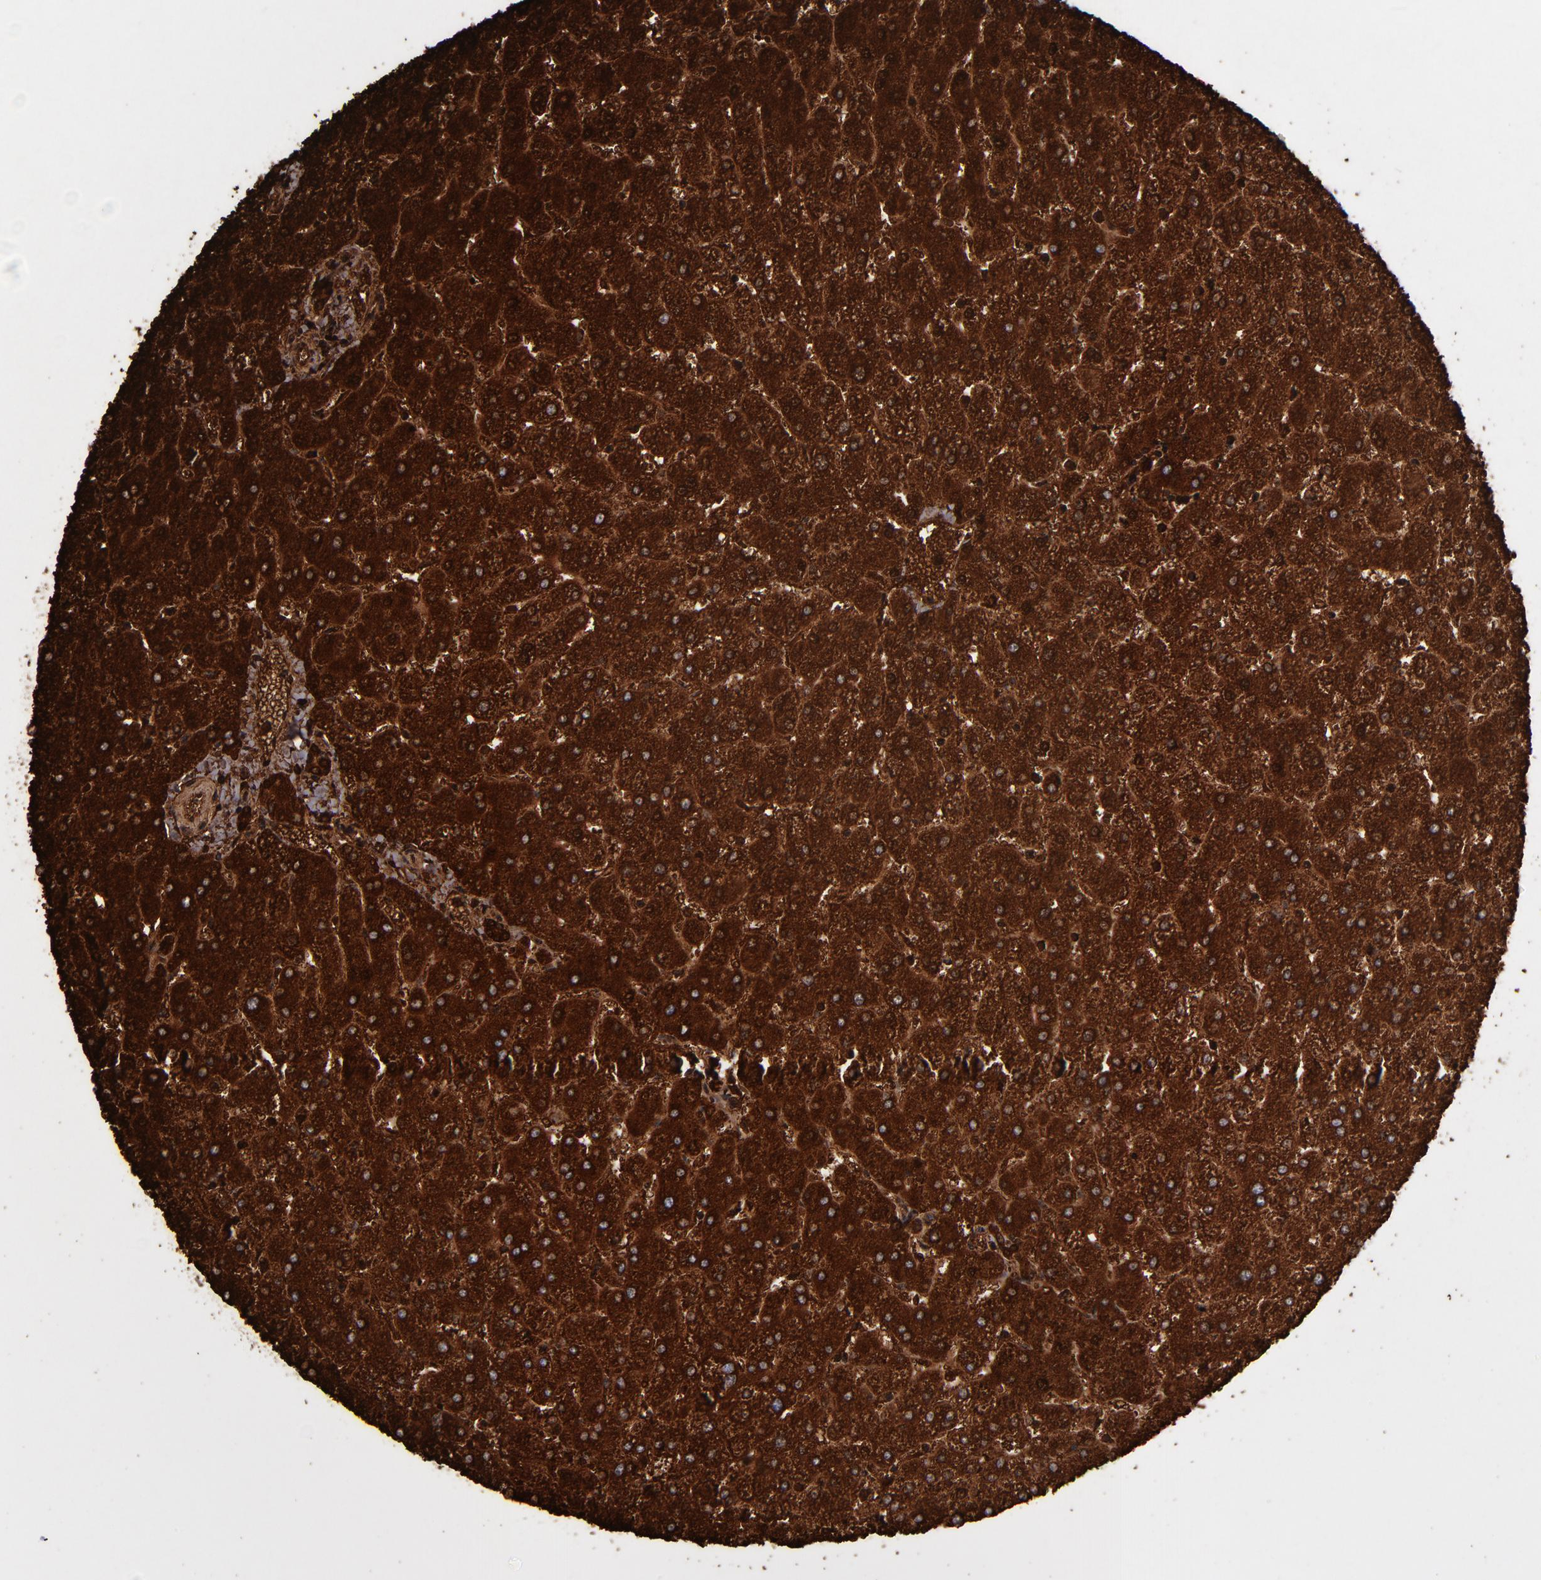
{"staining": {"intensity": "strong", "quantity": ">75%", "location": "cytoplasmic/membranous"}, "tissue": "liver", "cell_type": "Cholangiocytes", "image_type": "normal", "snomed": [{"axis": "morphology", "description": "Normal tissue, NOS"}, {"axis": "topography", "description": "Liver"}], "caption": "Protein analysis of benign liver displays strong cytoplasmic/membranous staining in approximately >75% of cholangiocytes. The staining was performed using DAB to visualize the protein expression in brown, while the nuclei were stained in blue with hematoxylin (Magnification: 20x).", "gene": "SOD2", "patient": {"sex": "female", "age": 32}}